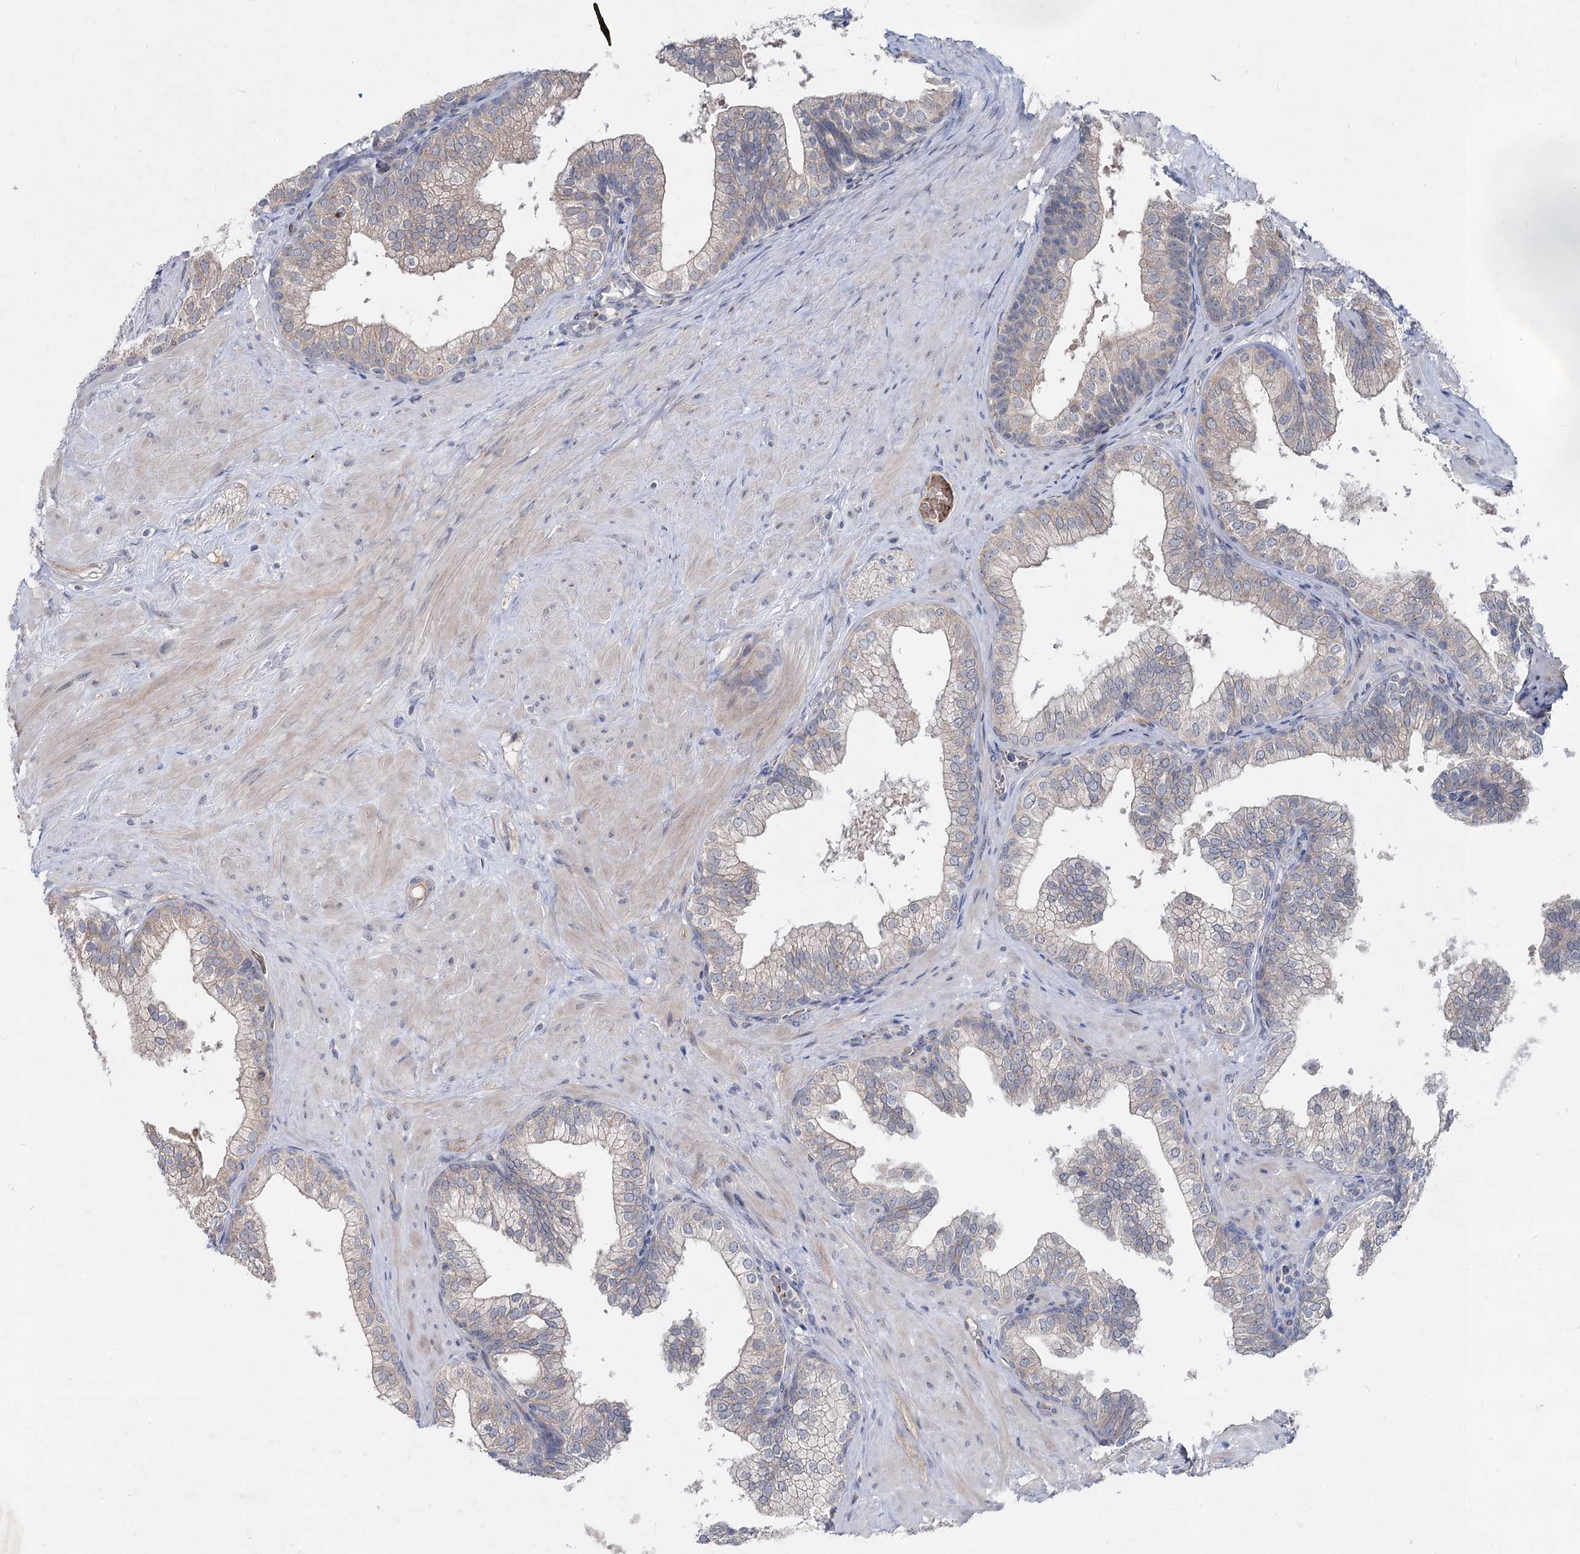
{"staining": {"intensity": "weak", "quantity": "<25%", "location": "cytoplasmic/membranous"}, "tissue": "prostate", "cell_type": "Glandular cells", "image_type": "normal", "snomed": [{"axis": "morphology", "description": "Normal tissue, NOS"}, {"axis": "topography", "description": "Prostate"}], "caption": "IHC histopathology image of normal prostate: prostate stained with DAB (3,3'-diaminobenzidine) demonstrates no significant protein positivity in glandular cells.", "gene": "RNF6", "patient": {"sex": "male", "age": 60}}